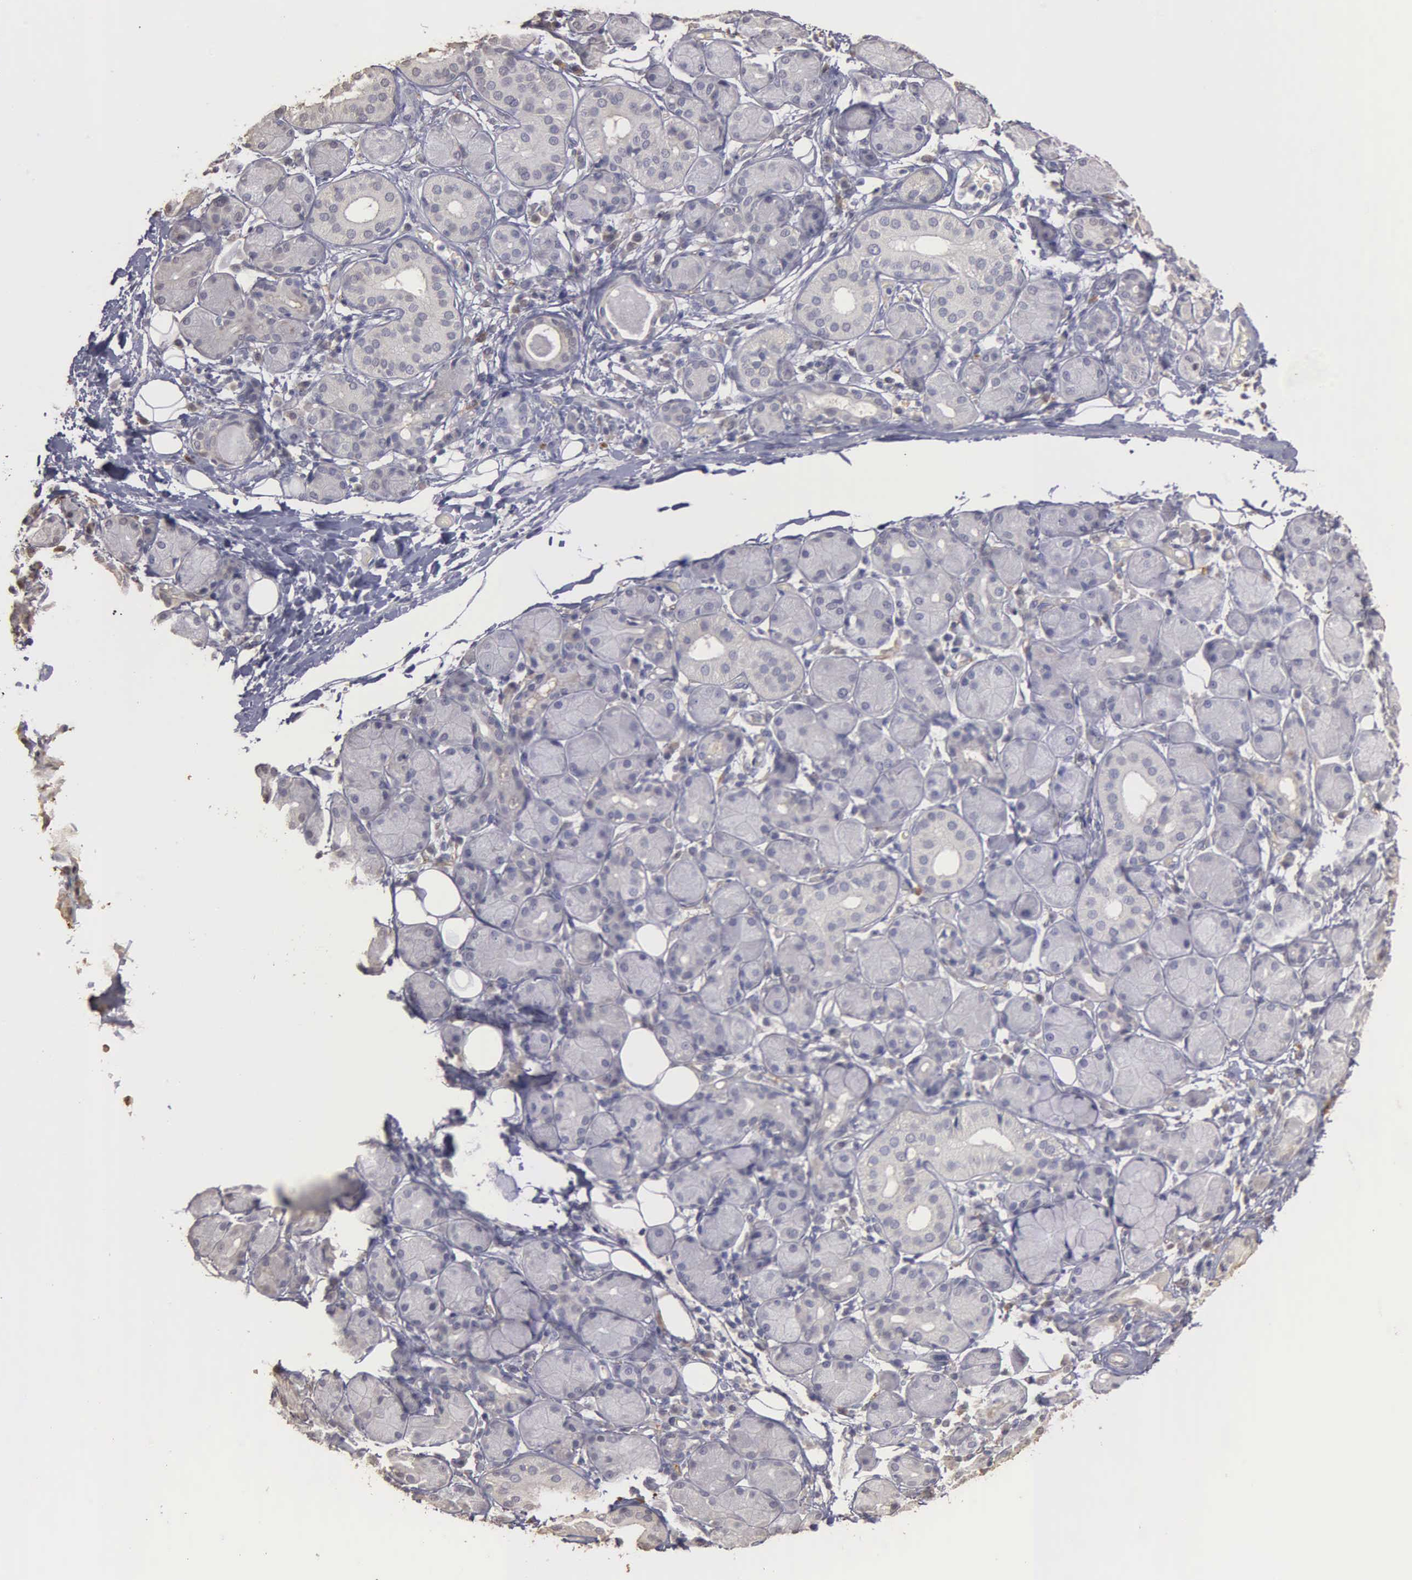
{"staining": {"intensity": "negative", "quantity": "none", "location": "none"}, "tissue": "salivary gland", "cell_type": "Glandular cells", "image_type": "normal", "snomed": [{"axis": "morphology", "description": "Normal tissue, NOS"}, {"axis": "topography", "description": "Salivary gland"}, {"axis": "topography", "description": "Peripheral nerve tissue"}], "caption": "Micrograph shows no protein expression in glandular cells of unremarkable salivary gland.", "gene": "ENO3", "patient": {"sex": "male", "age": 62}}